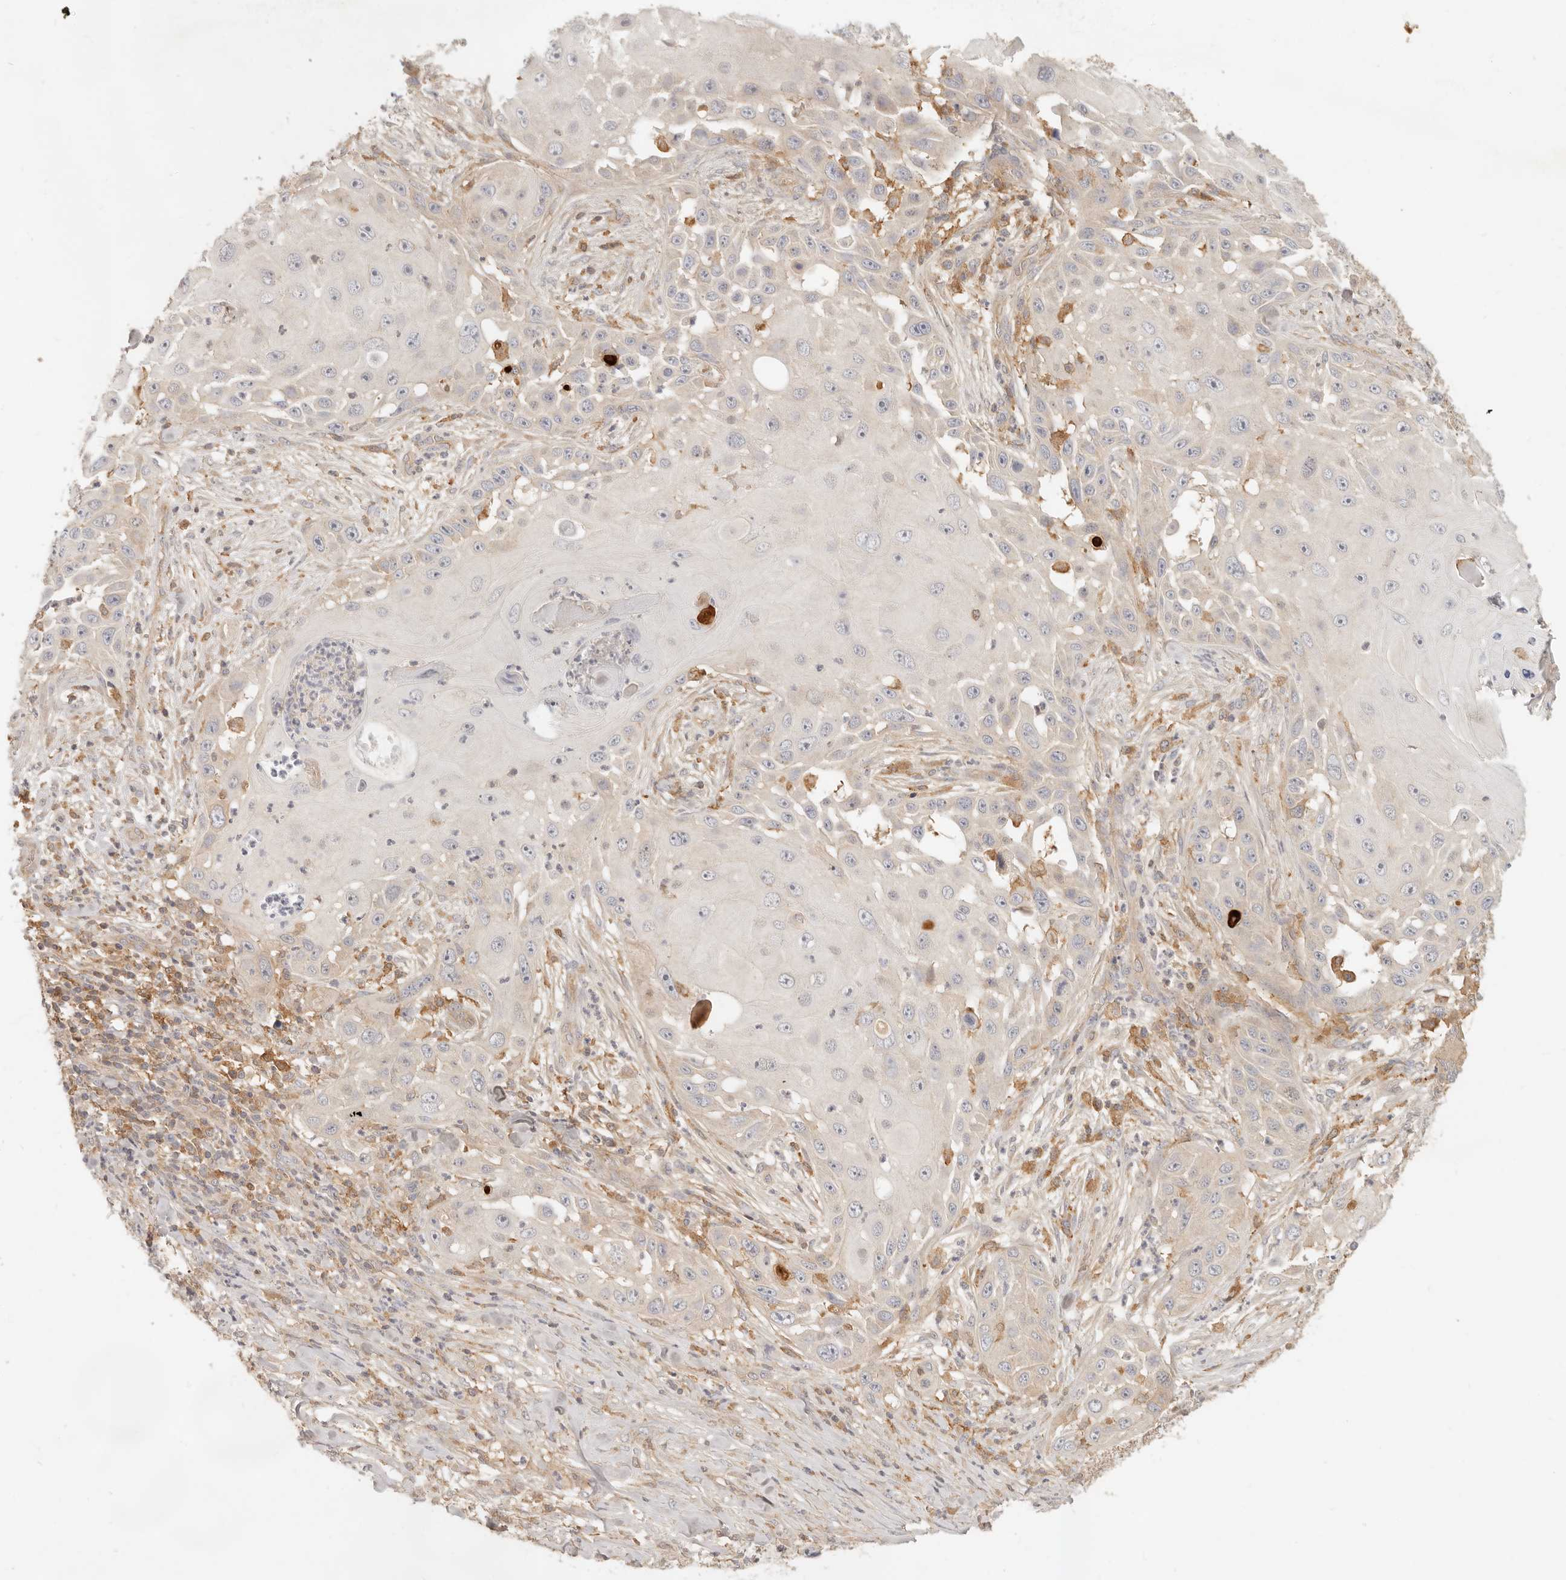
{"staining": {"intensity": "negative", "quantity": "none", "location": "none"}, "tissue": "skin cancer", "cell_type": "Tumor cells", "image_type": "cancer", "snomed": [{"axis": "morphology", "description": "Squamous cell carcinoma, NOS"}, {"axis": "topography", "description": "Skin"}], "caption": "Tumor cells are negative for protein expression in human skin cancer.", "gene": "NECAP2", "patient": {"sex": "female", "age": 44}}